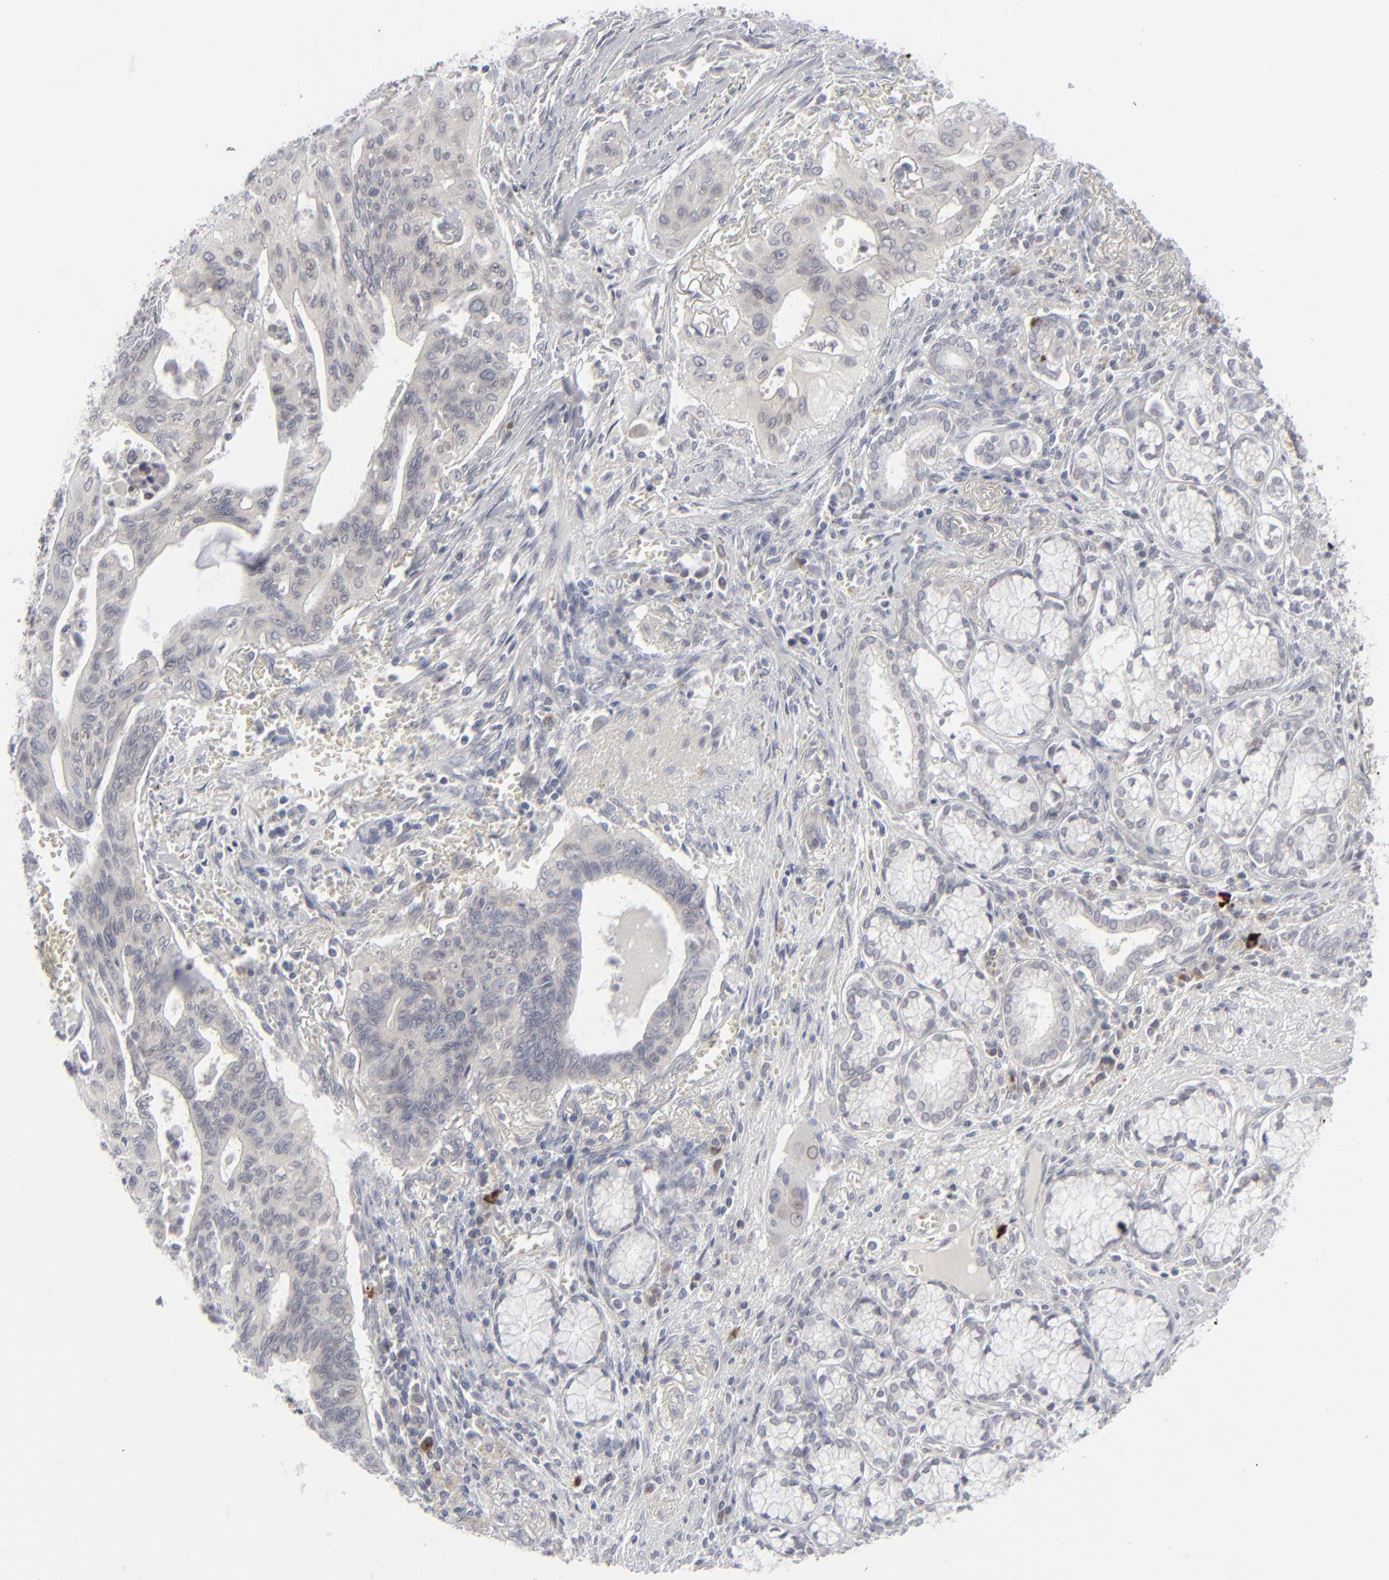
{"staining": {"intensity": "negative", "quantity": "none", "location": "none"}, "tissue": "pancreatic cancer", "cell_type": "Tumor cells", "image_type": "cancer", "snomed": [{"axis": "morphology", "description": "Adenocarcinoma, NOS"}, {"axis": "topography", "description": "Pancreas"}], "caption": "Immunohistochemistry photomicrograph of neoplastic tissue: human pancreatic adenocarcinoma stained with DAB exhibits no significant protein expression in tumor cells.", "gene": "NUP88", "patient": {"sex": "male", "age": 77}}